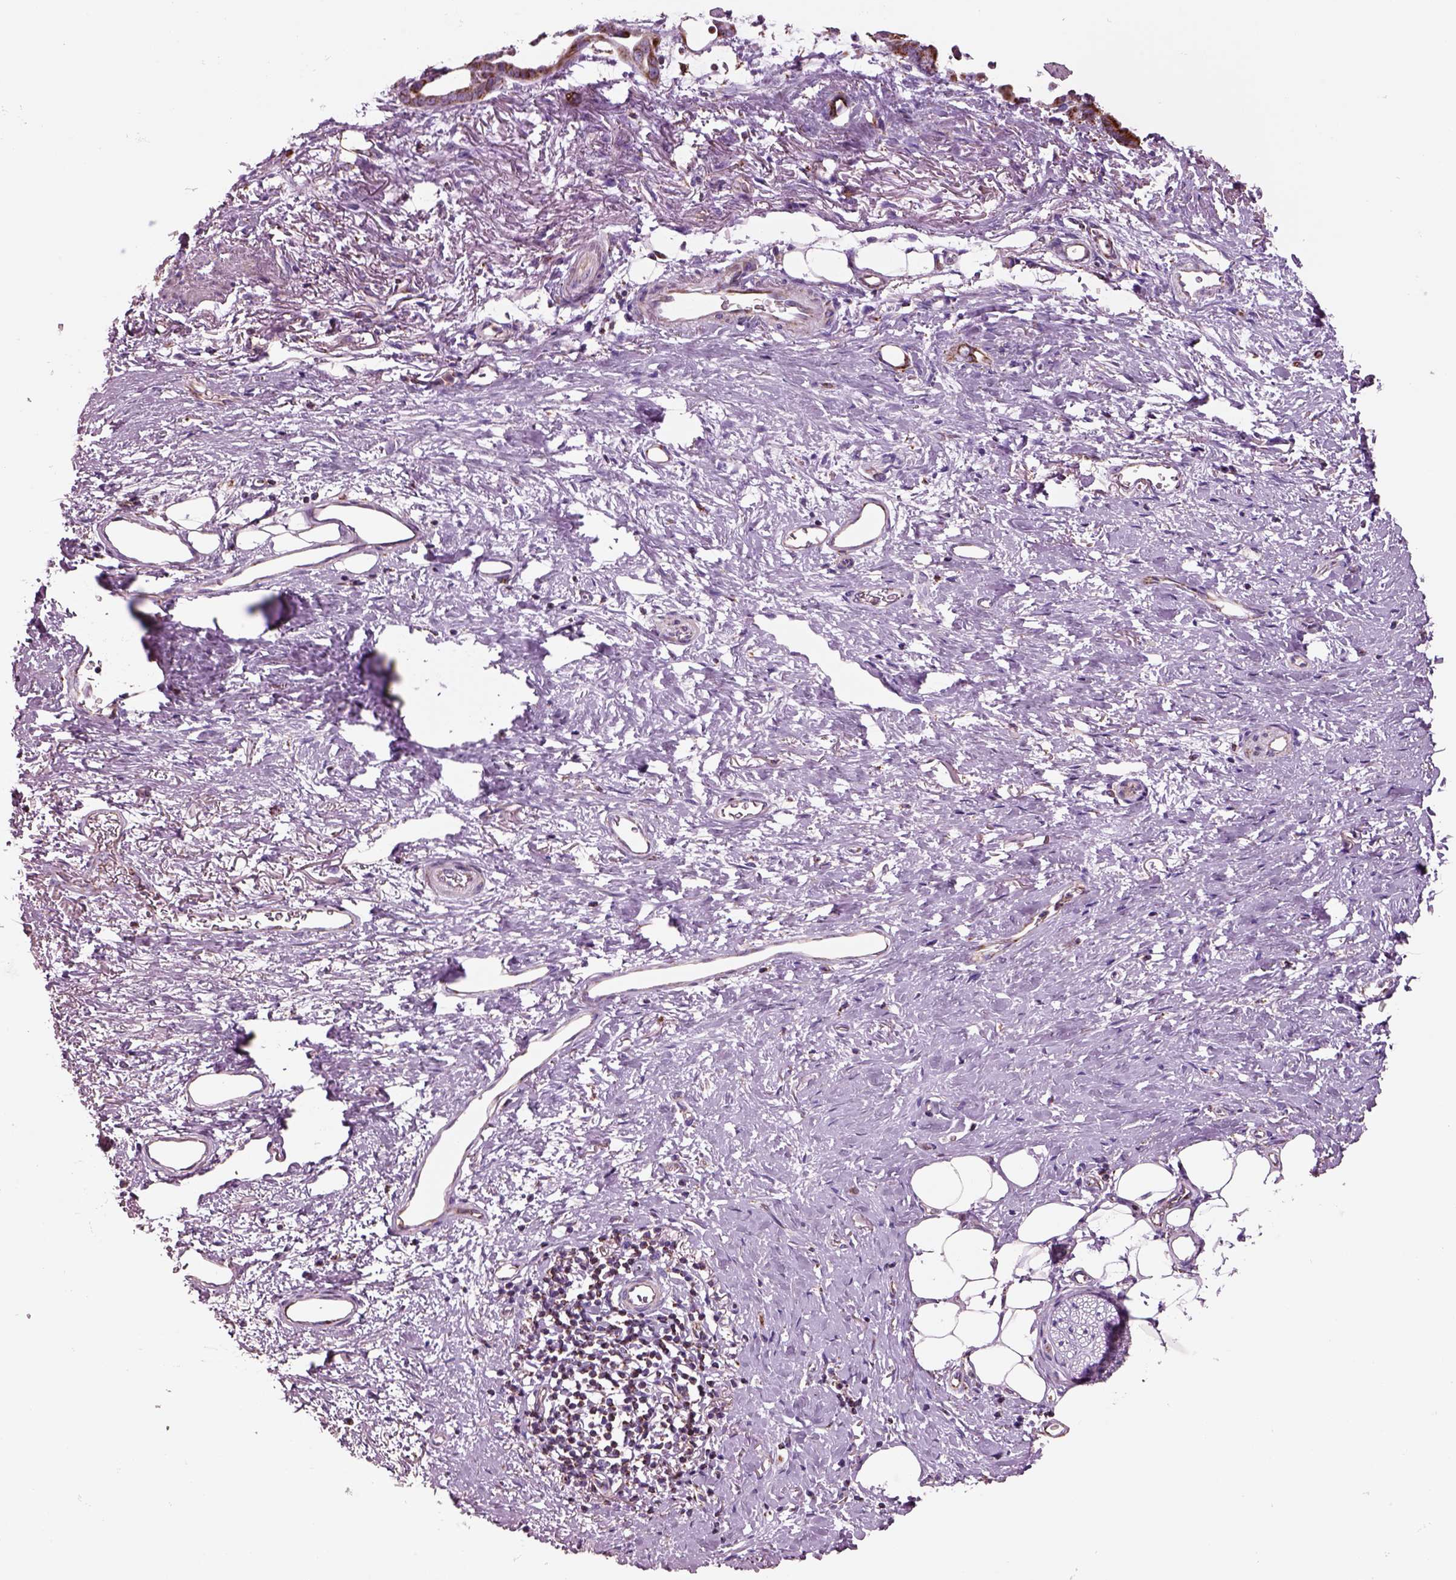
{"staining": {"intensity": "strong", "quantity": ">75%", "location": "cytoplasmic/membranous"}, "tissue": "stomach cancer", "cell_type": "Tumor cells", "image_type": "cancer", "snomed": [{"axis": "morphology", "description": "Adenocarcinoma, NOS"}, {"axis": "topography", "description": "Stomach, upper"}], "caption": "Immunohistochemistry (IHC) of human stomach cancer (adenocarcinoma) exhibits high levels of strong cytoplasmic/membranous positivity in approximately >75% of tumor cells. The protein of interest is stained brown, and the nuclei are stained in blue (DAB IHC with brightfield microscopy, high magnification).", "gene": "SLC25A24", "patient": {"sex": "male", "age": 62}}